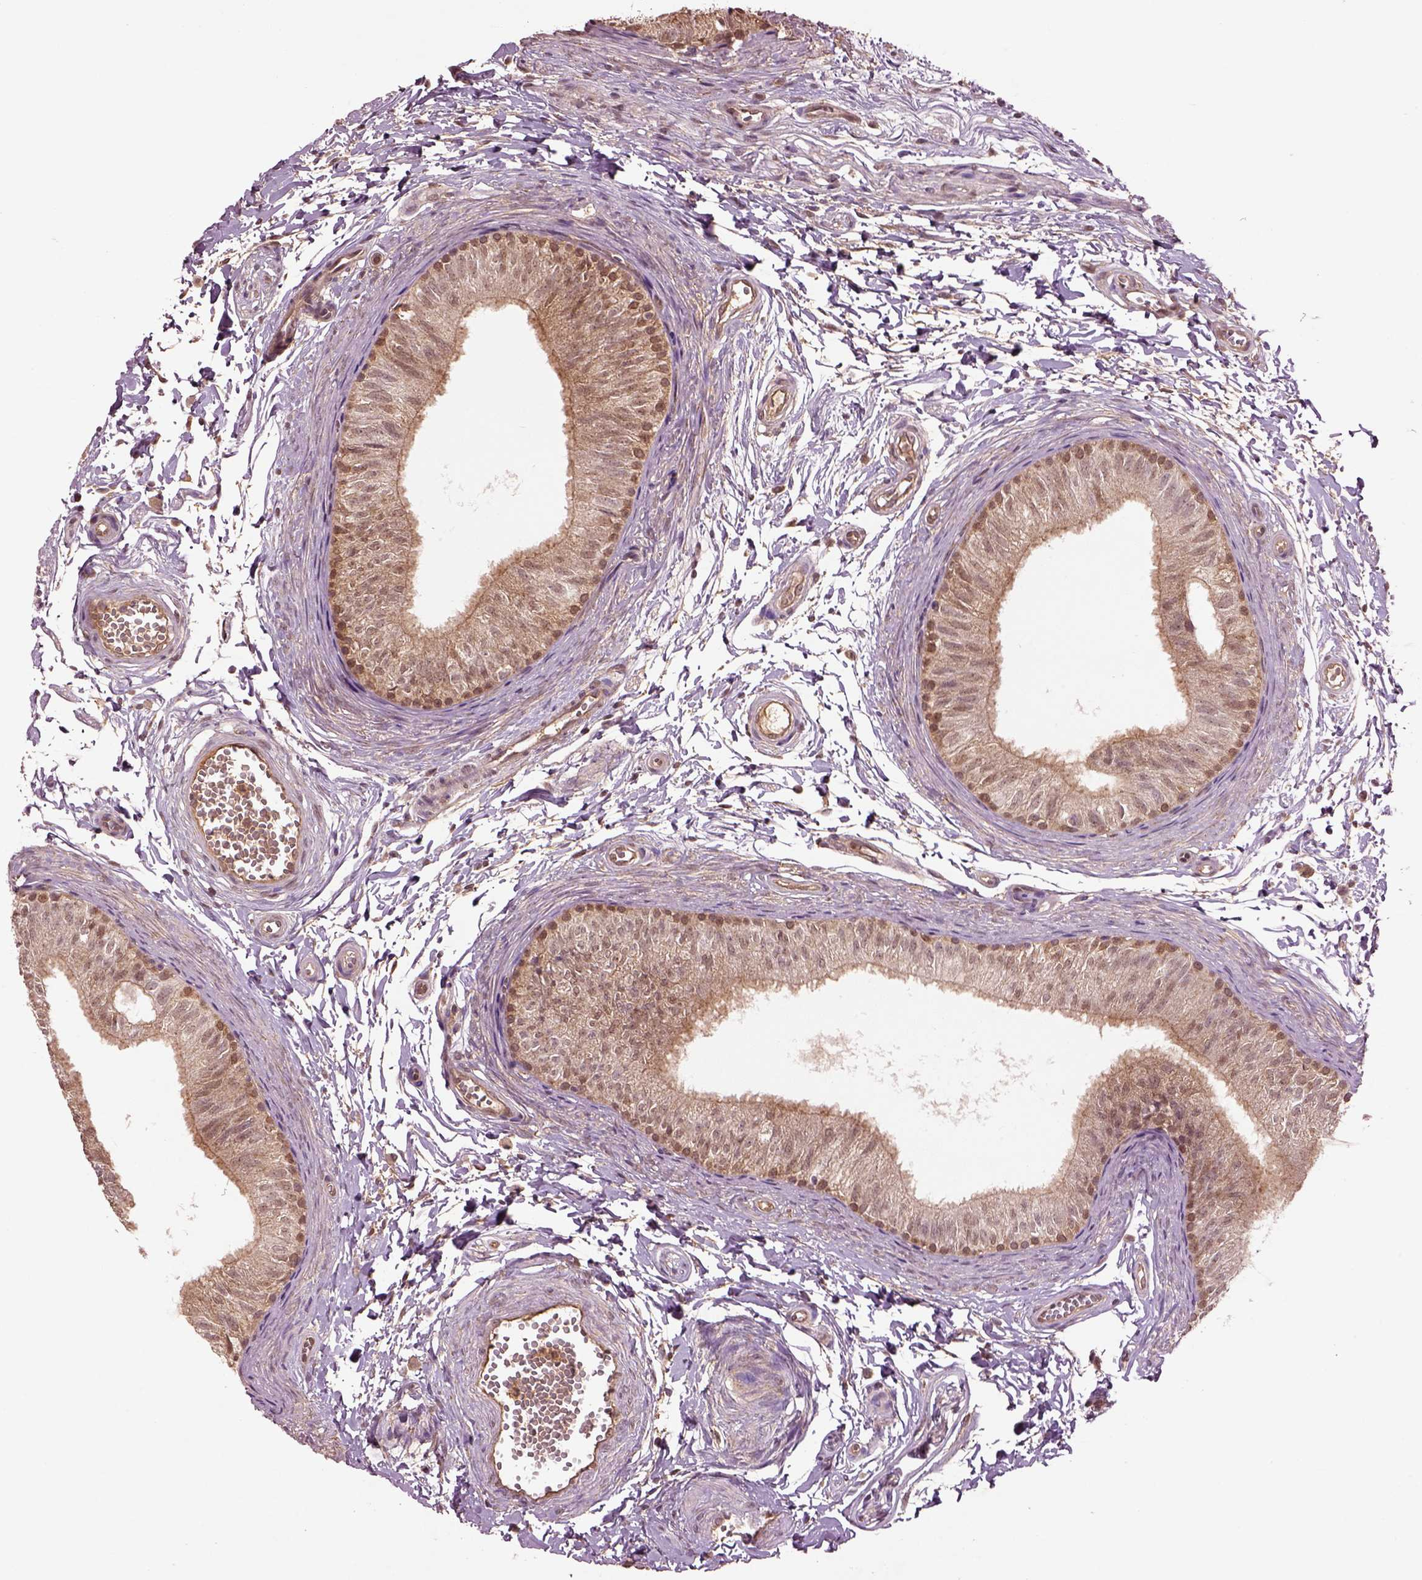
{"staining": {"intensity": "moderate", "quantity": ">75%", "location": "cytoplasmic/membranous,nuclear"}, "tissue": "epididymis", "cell_type": "Glandular cells", "image_type": "normal", "snomed": [{"axis": "morphology", "description": "Normal tissue, NOS"}, {"axis": "topography", "description": "Epididymis"}], "caption": "The micrograph shows a brown stain indicating the presence of a protein in the cytoplasmic/membranous,nuclear of glandular cells in epididymis. (DAB IHC with brightfield microscopy, high magnification).", "gene": "MDP1", "patient": {"sex": "male", "age": 22}}